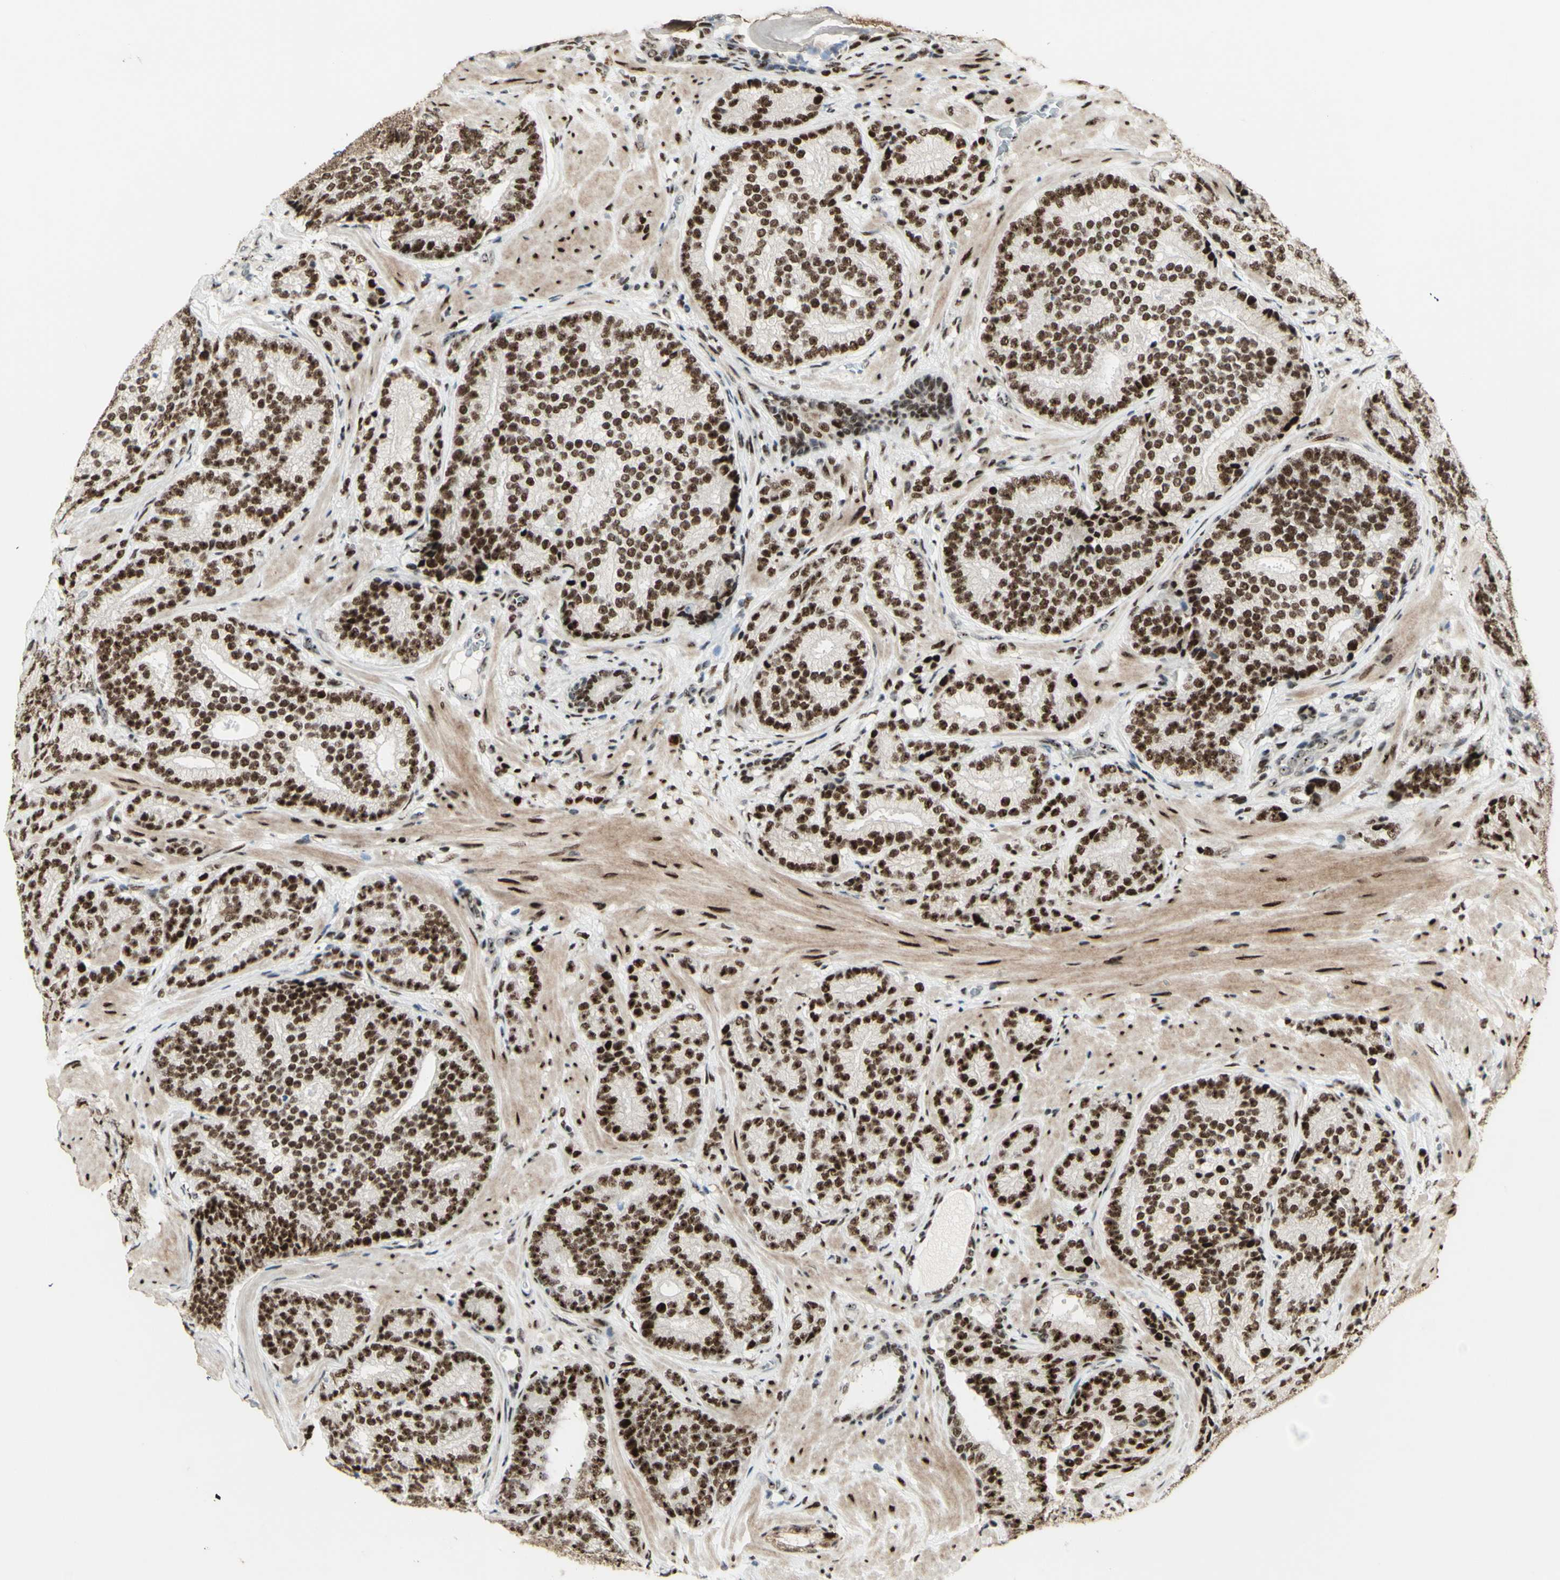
{"staining": {"intensity": "strong", "quantity": ">75%", "location": "nuclear"}, "tissue": "prostate cancer", "cell_type": "Tumor cells", "image_type": "cancer", "snomed": [{"axis": "morphology", "description": "Adenocarcinoma, High grade"}, {"axis": "topography", "description": "Prostate"}], "caption": "Protein analysis of prostate cancer tissue reveals strong nuclear staining in about >75% of tumor cells.", "gene": "DHX9", "patient": {"sex": "male", "age": 61}}